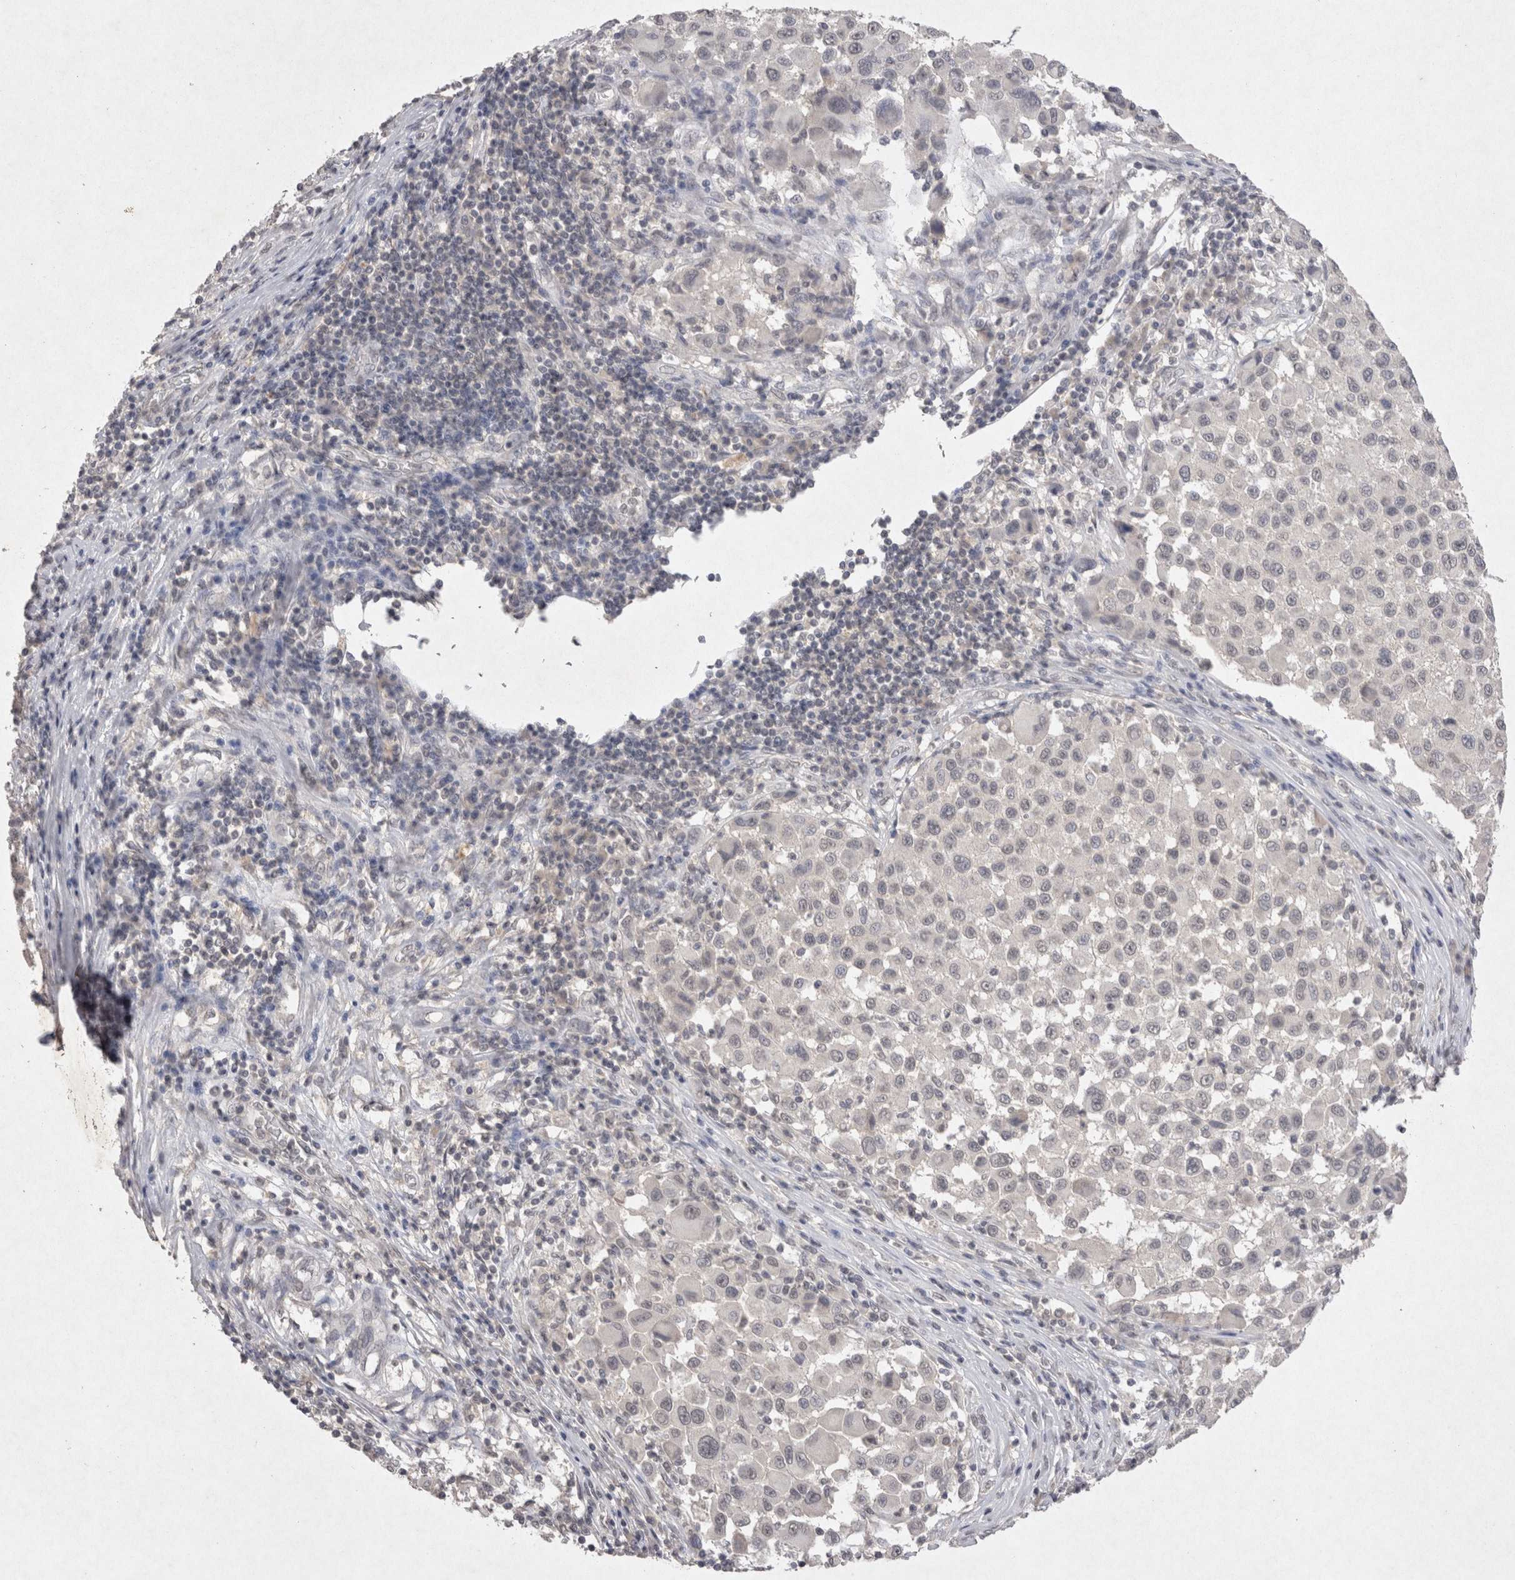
{"staining": {"intensity": "negative", "quantity": "none", "location": "none"}, "tissue": "melanoma", "cell_type": "Tumor cells", "image_type": "cancer", "snomed": [{"axis": "morphology", "description": "Malignant melanoma, Metastatic site"}, {"axis": "topography", "description": "Lymph node"}], "caption": "Immunohistochemical staining of melanoma displays no significant staining in tumor cells.", "gene": "LYVE1", "patient": {"sex": "male", "age": 61}}